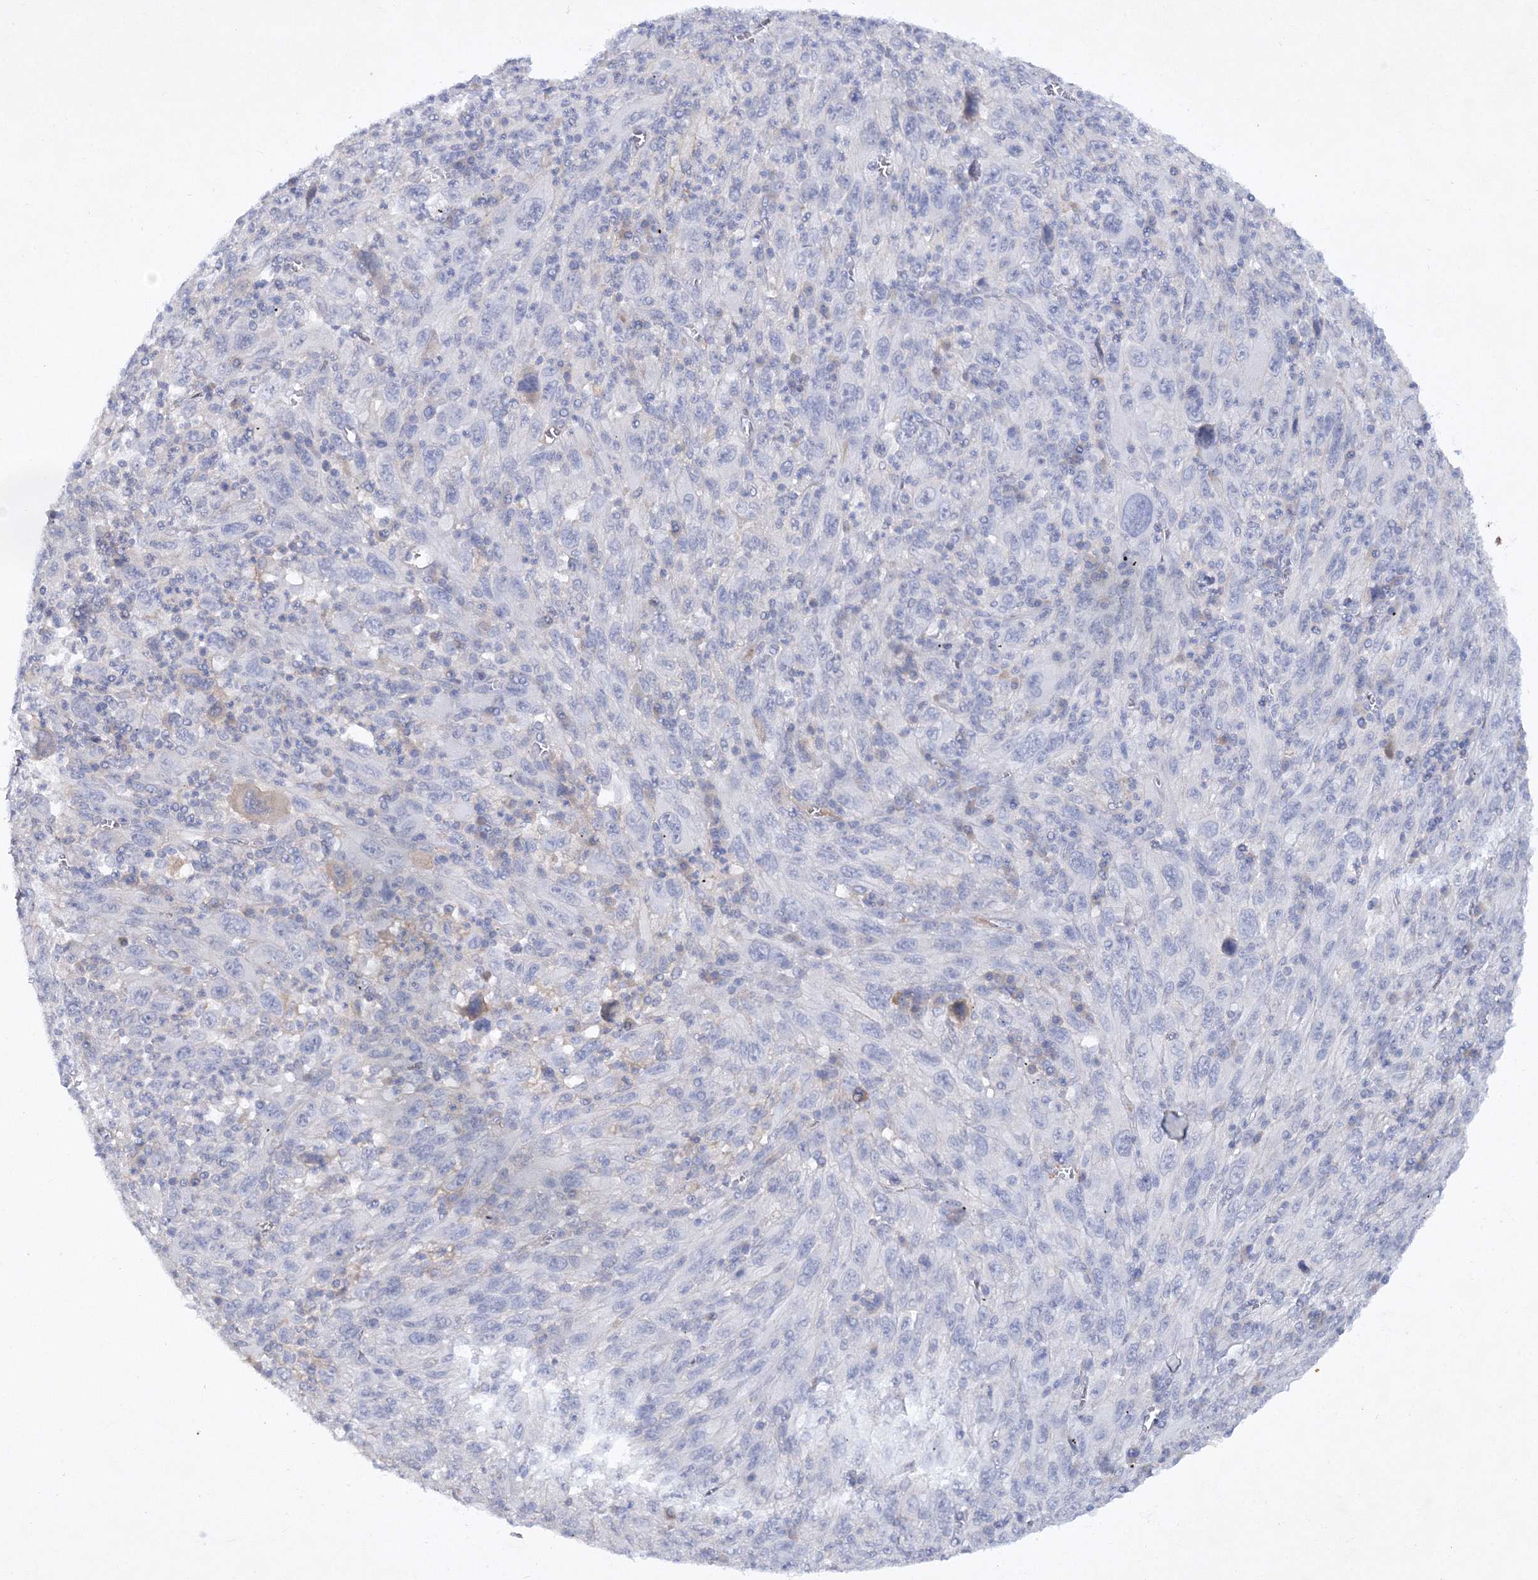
{"staining": {"intensity": "negative", "quantity": "none", "location": "none"}, "tissue": "melanoma", "cell_type": "Tumor cells", "image_type": "cancer", "snomed": [{"axis": "morphology", "description": "Malignant melanoma, Metastatic site"}, {"axis": "topography", "description": "Skin"}], "caption": "Protein analysis of malignant melanoma (metastatic site) shows no significant positivity in tumor cells. Nuclei are stained in blue.", "gene": "RTN2", "patient": {"sex": "female", "age": 56}}